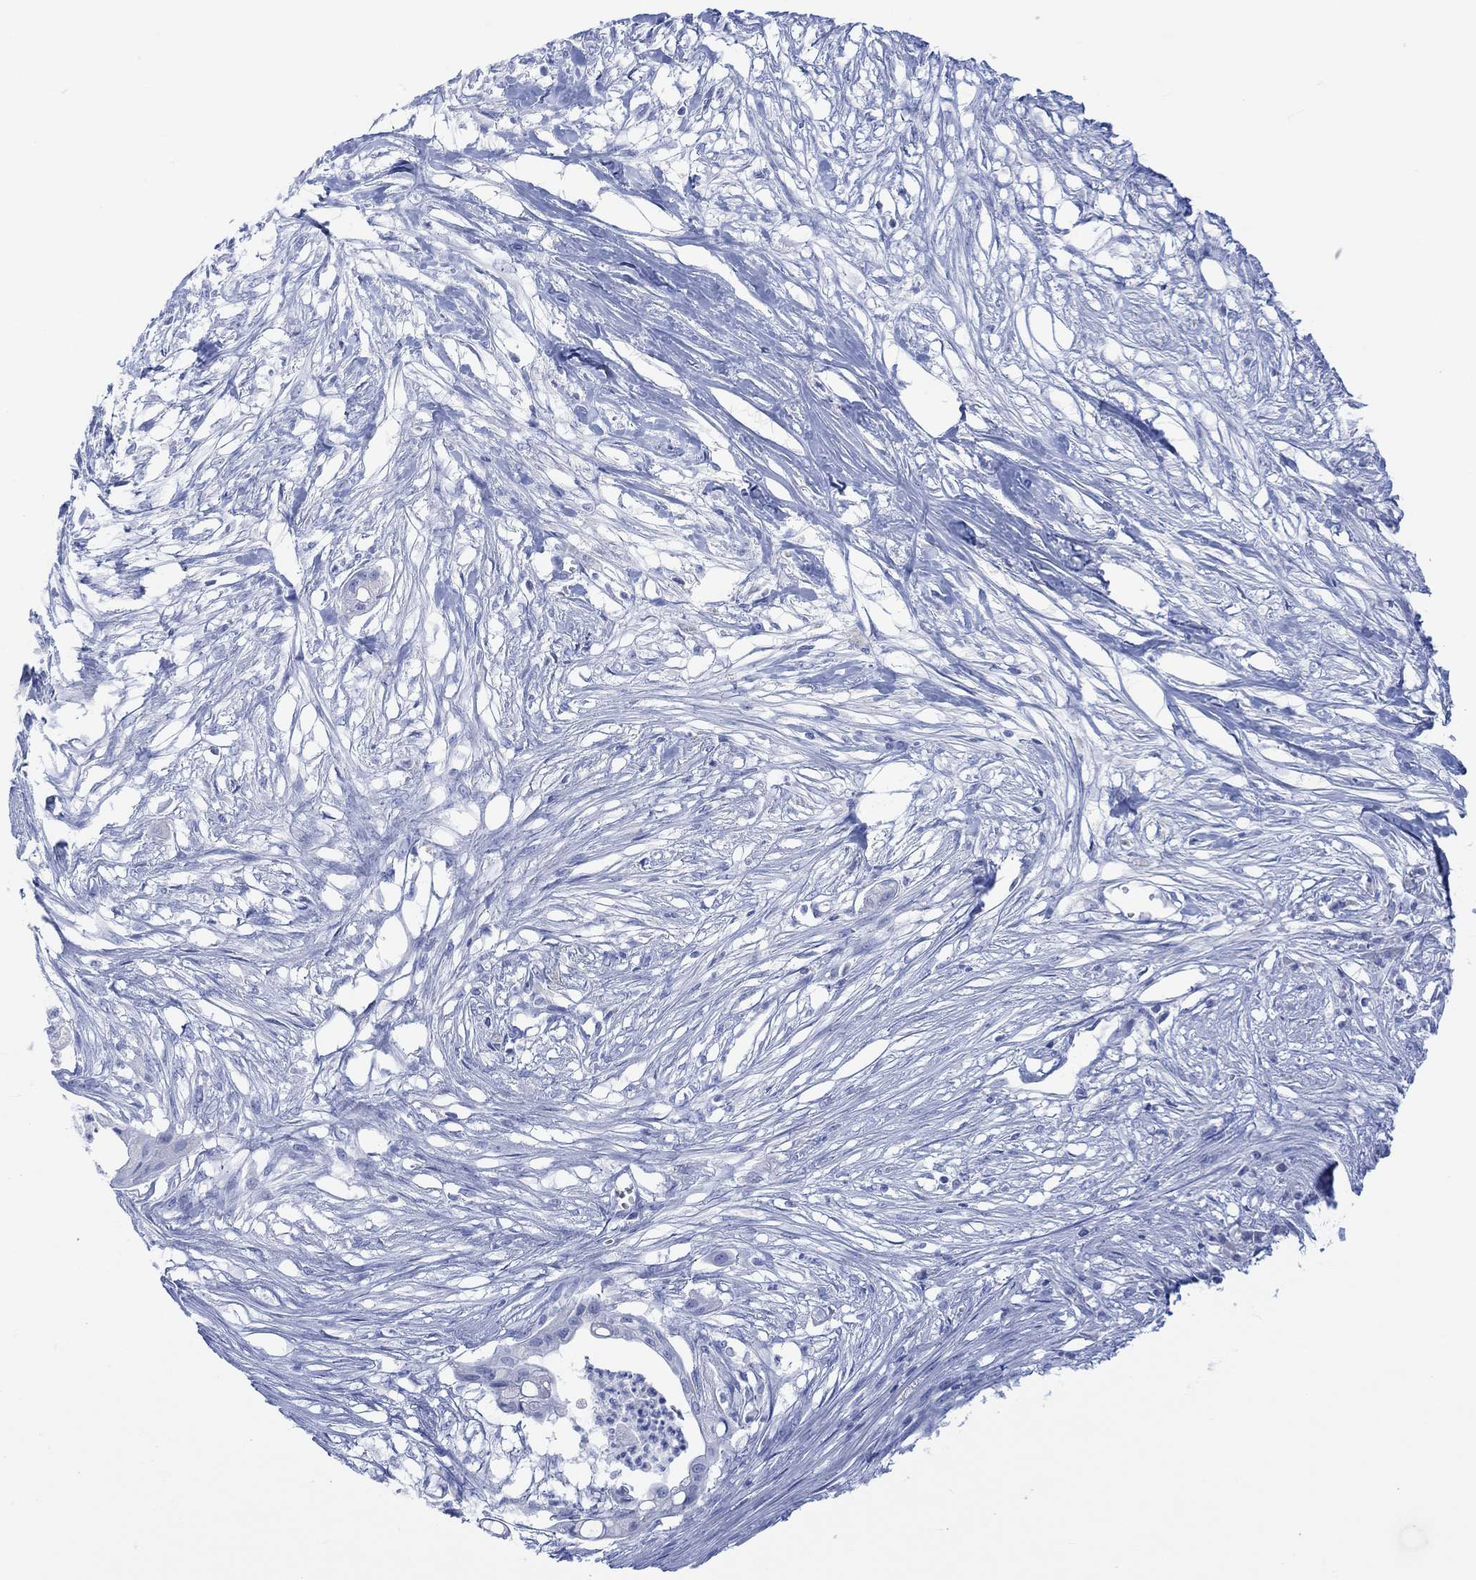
{"staining": {"intensity": "negative", "quantity": "none", "location": "none"}, "tissue": "pancreatic cancer", "cell_type": "Tumor cells", "image_type": "cancer", "snomed": [{"axis": "morphology", "description": "Normal tissue, NOS"}, {"axis": "morphology", "description": "Adenocarcinoma, NOS"}, {"axis": "topography", "description": "Pancreas"}], "caption": "Tumor cells show no significant positivity in adenocarcinoma (pancreatic).", "gene": "CALCA", "patient": {"sex": "female", "age": 58}}